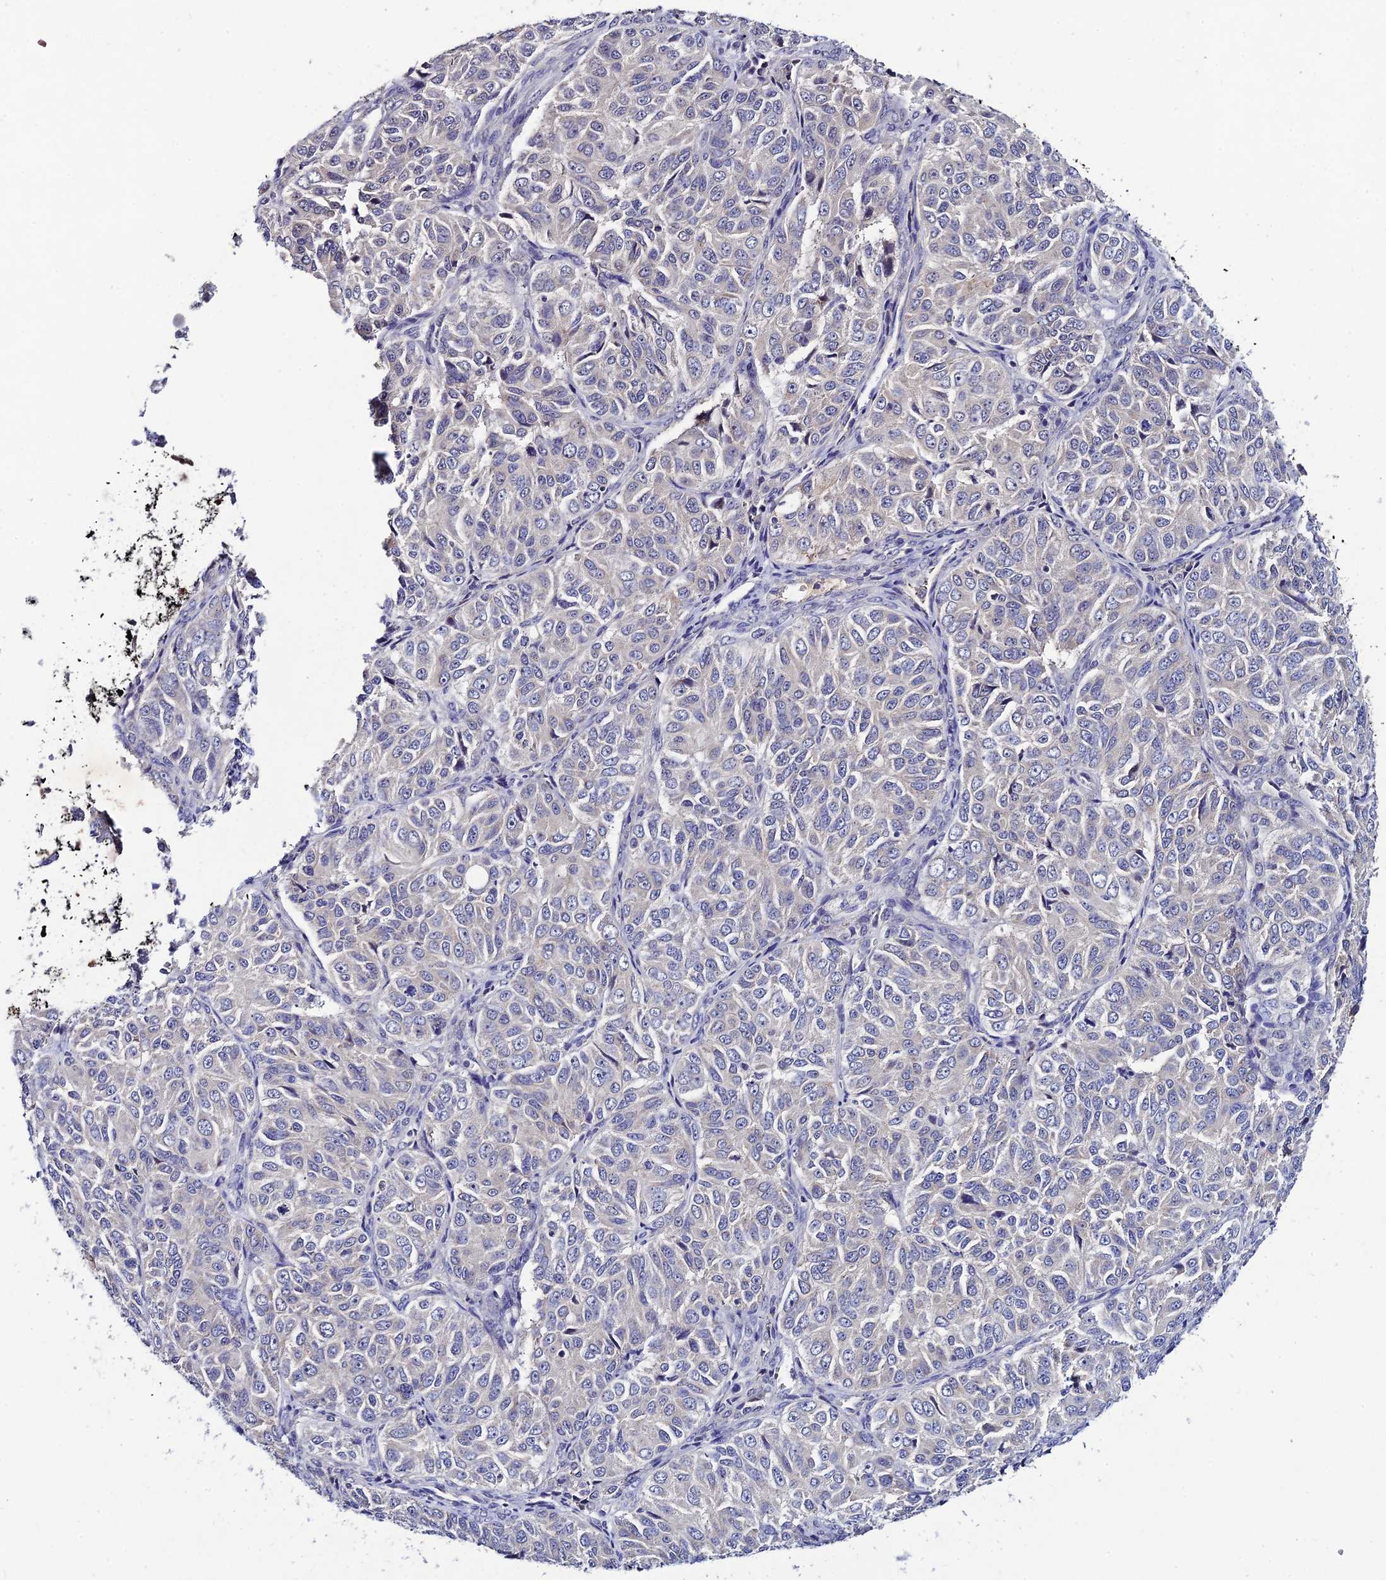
{"staining": {"intensity": "negative", "quantity": "none", "location": "none"}, "tissue": "ovarian cancer", "cell_type": "Tumor cells", "image_type": "cancer", "snomed": [{"axis": "morphology", "description": "Carcinoma, endometroid"}, {"axis": "topography", "description": "Ovary"}], "caption": "Immunohistochemistry (IHC) of human endometroid carcinoma (ovarian) demonstrates no expression in tumor cells.", "gene": "CHST5", "patient": {"sex": "female", "age": 51}}